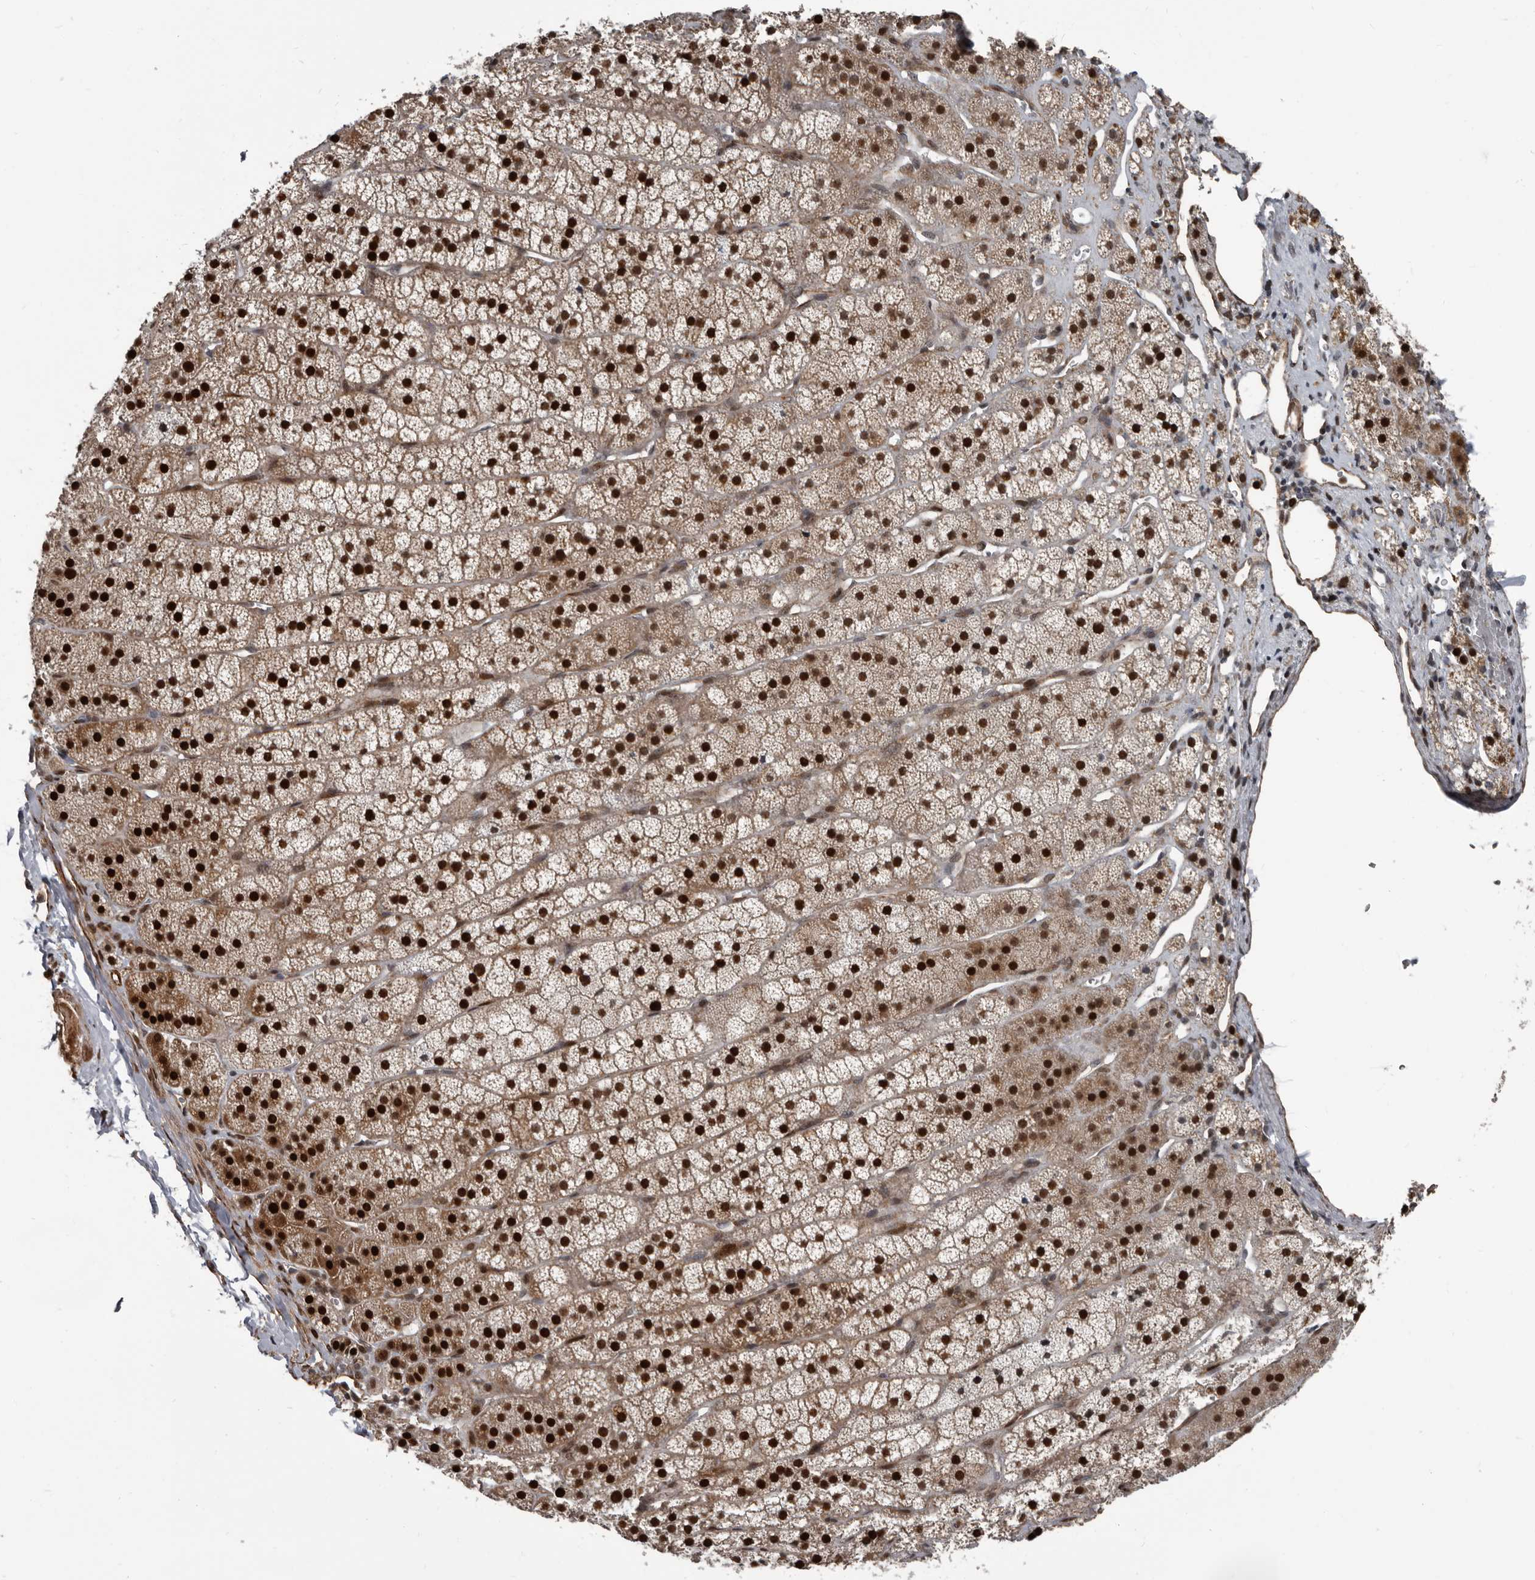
{"staining": {"intensity": "strong", "quantity": ">75%", "location": "cytoplasmic/membranous,nuclear"}, "tissue": "adrenal gland", "cell_type": "Glandular cells", "image_type": "normal", "snomed": [{"axis": "morphology", "description": "Normal tissue, NOS"}, {"axis": "topography", "description": "Adrenal gland"}], "caption": "Protein expression by IHC reveals strong cytoplasmic/membranous,nuclear positivity in about >75% of glandular cells in benign adrenal gland.", "gene": "CHD1L", "patient": {"sex": "female", "age": 44}}